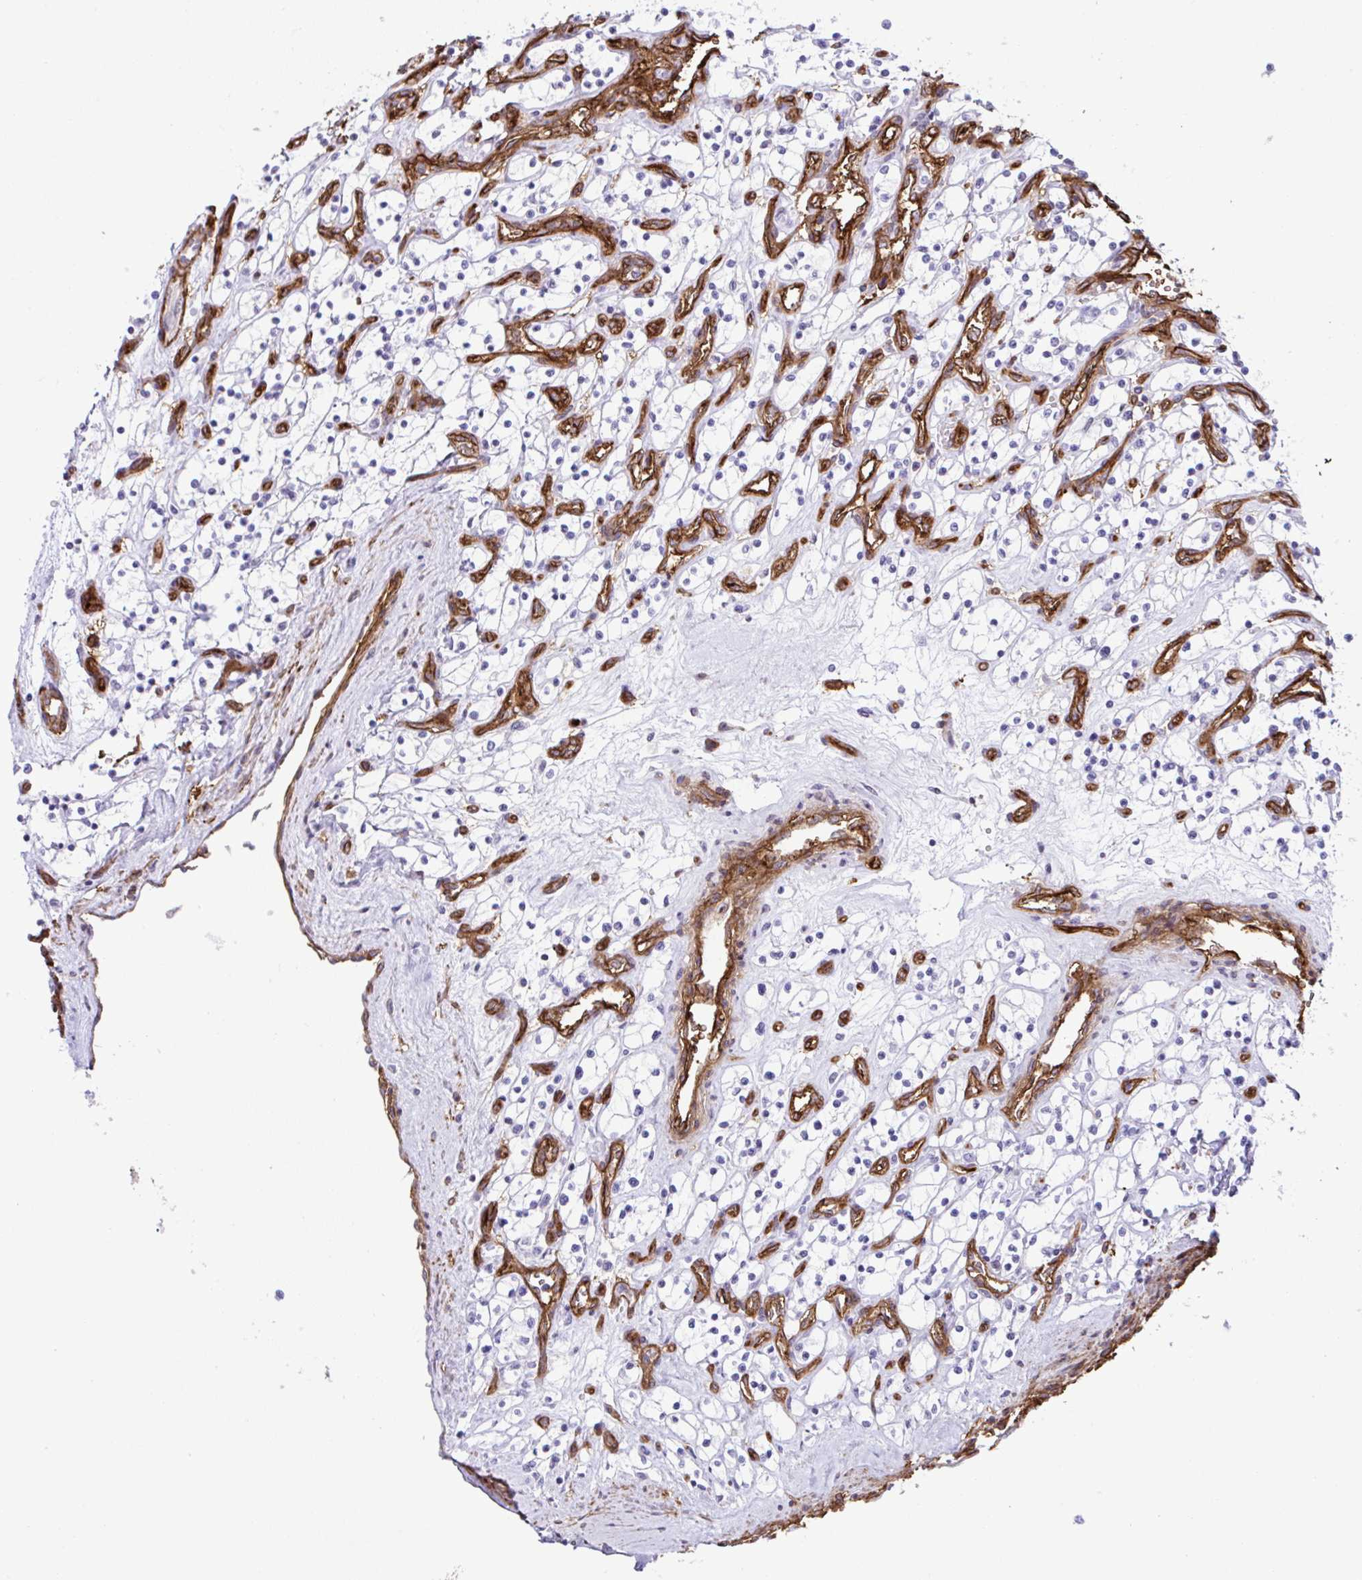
{"staining": {"intensity": "negative", "quantity": "none", "location": "none"}, "tissue": "renal cancer", "cell_type": "Tumor cells", "image_type": "cancer", "snomed": [{"axis": "morphology", "description": "Adenocarcinoma, NOS"}, {"axis": "topography", "description": "Kidney"}], "caption": "DAB (3,3'-diaminobenzidine) immunohistochemical staining of human renal cancer demonstrates no significant positivity in tumor cells.", "gene": "FBXO34", "patient": {"sex": "female", "age": 69}}